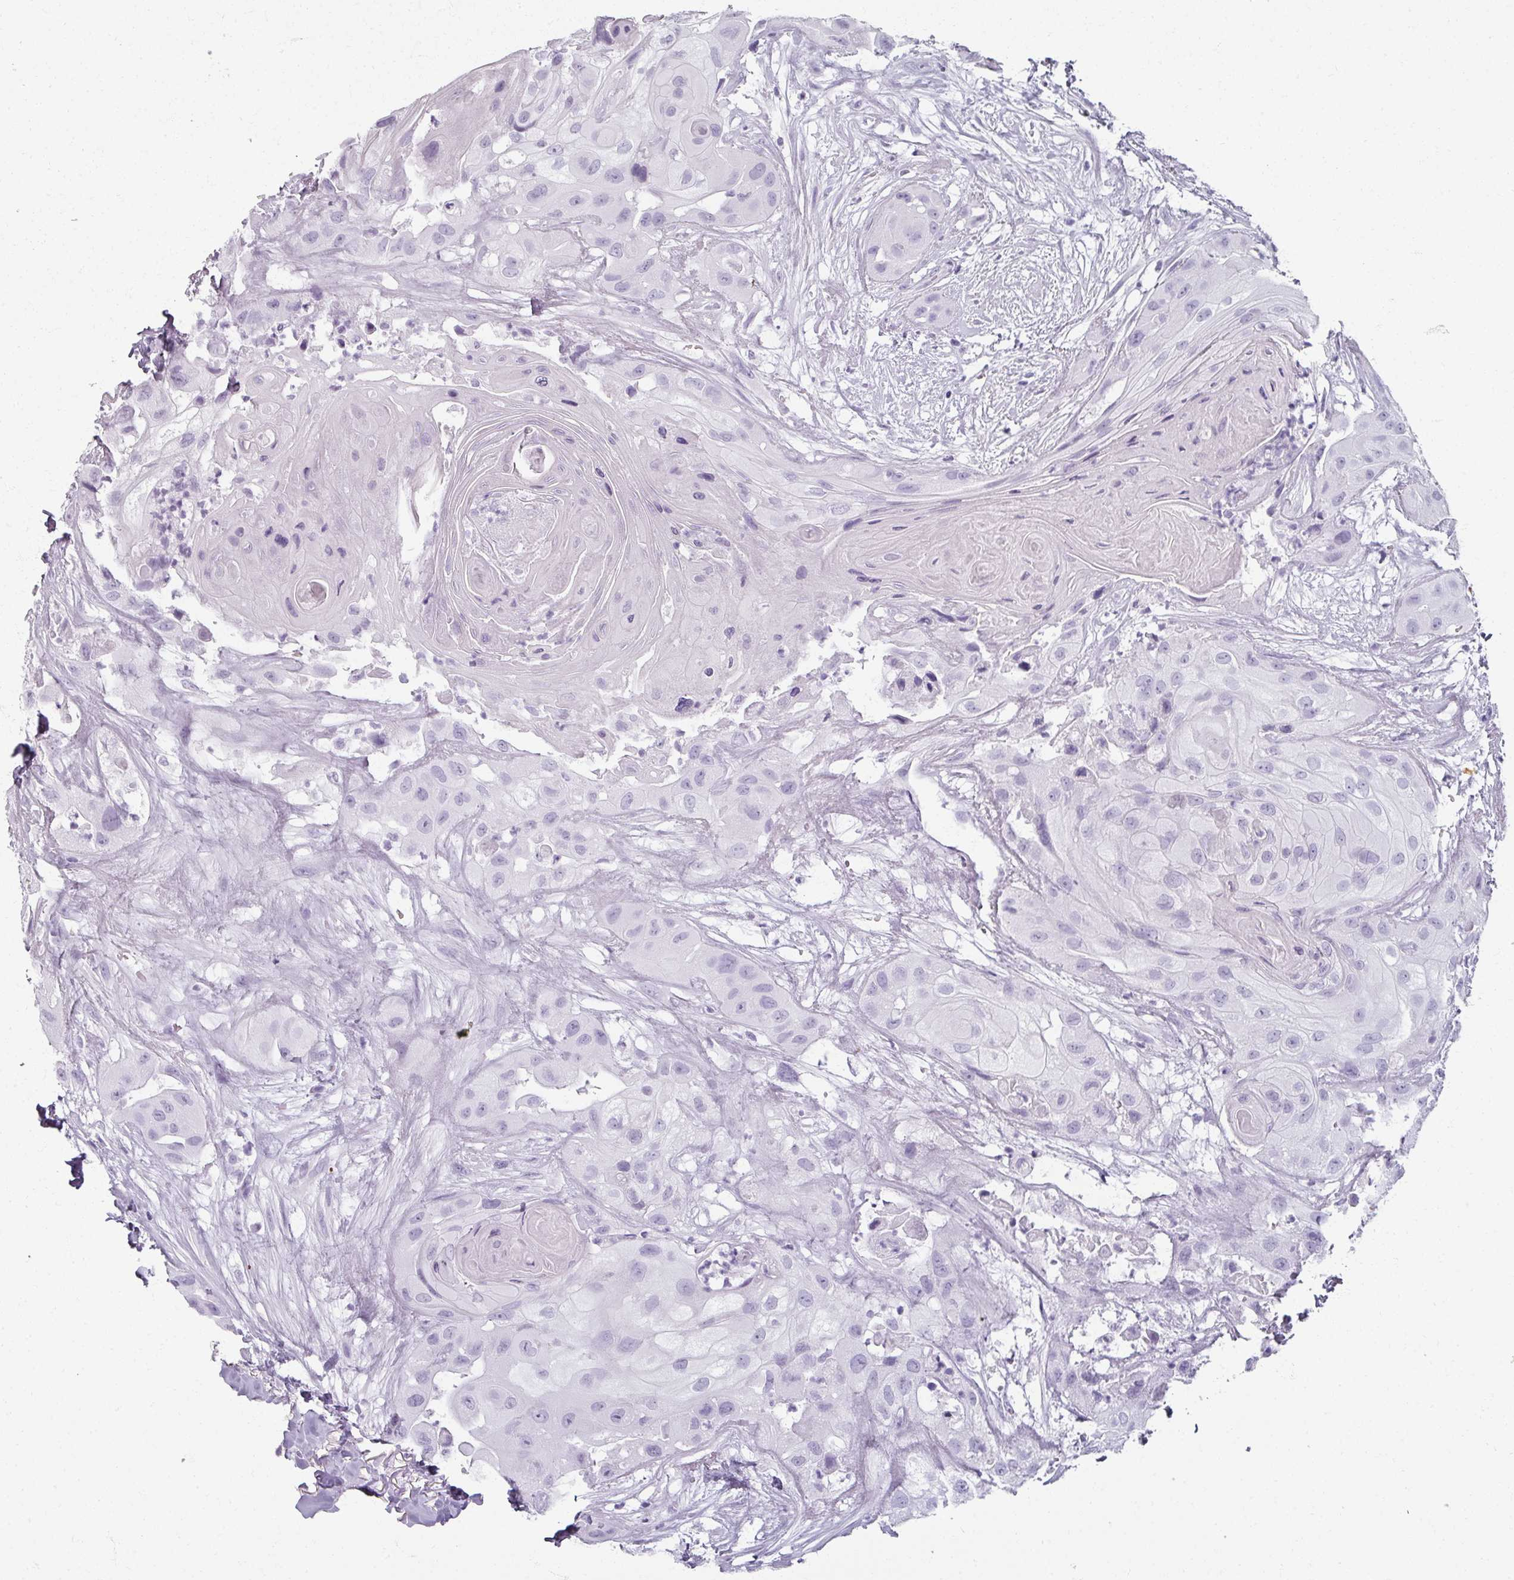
{"staining": {"intensity": "negative", "quantity": "none", "location": "none"}, "tissue": "head and neck cancer", "cell_type": "Tumor cells", "image_type": "cancer", "snomed": [{"axis": "morphology", "description": "Squamous cell carcinoma, NOS"}, {"axis": "topography", "description": "Head-Neck"}], "caption": "Immunohistochemistry (IHC) micrograph of human head and neck squamous cell carcinoma stained for a protein (brown), which shows no expression in tumor cells. (Immunohistochemistry, brightfield microscopy, high magnification).", "gene": "REG3G", "patient": {"sex": "male", "age": 83}}